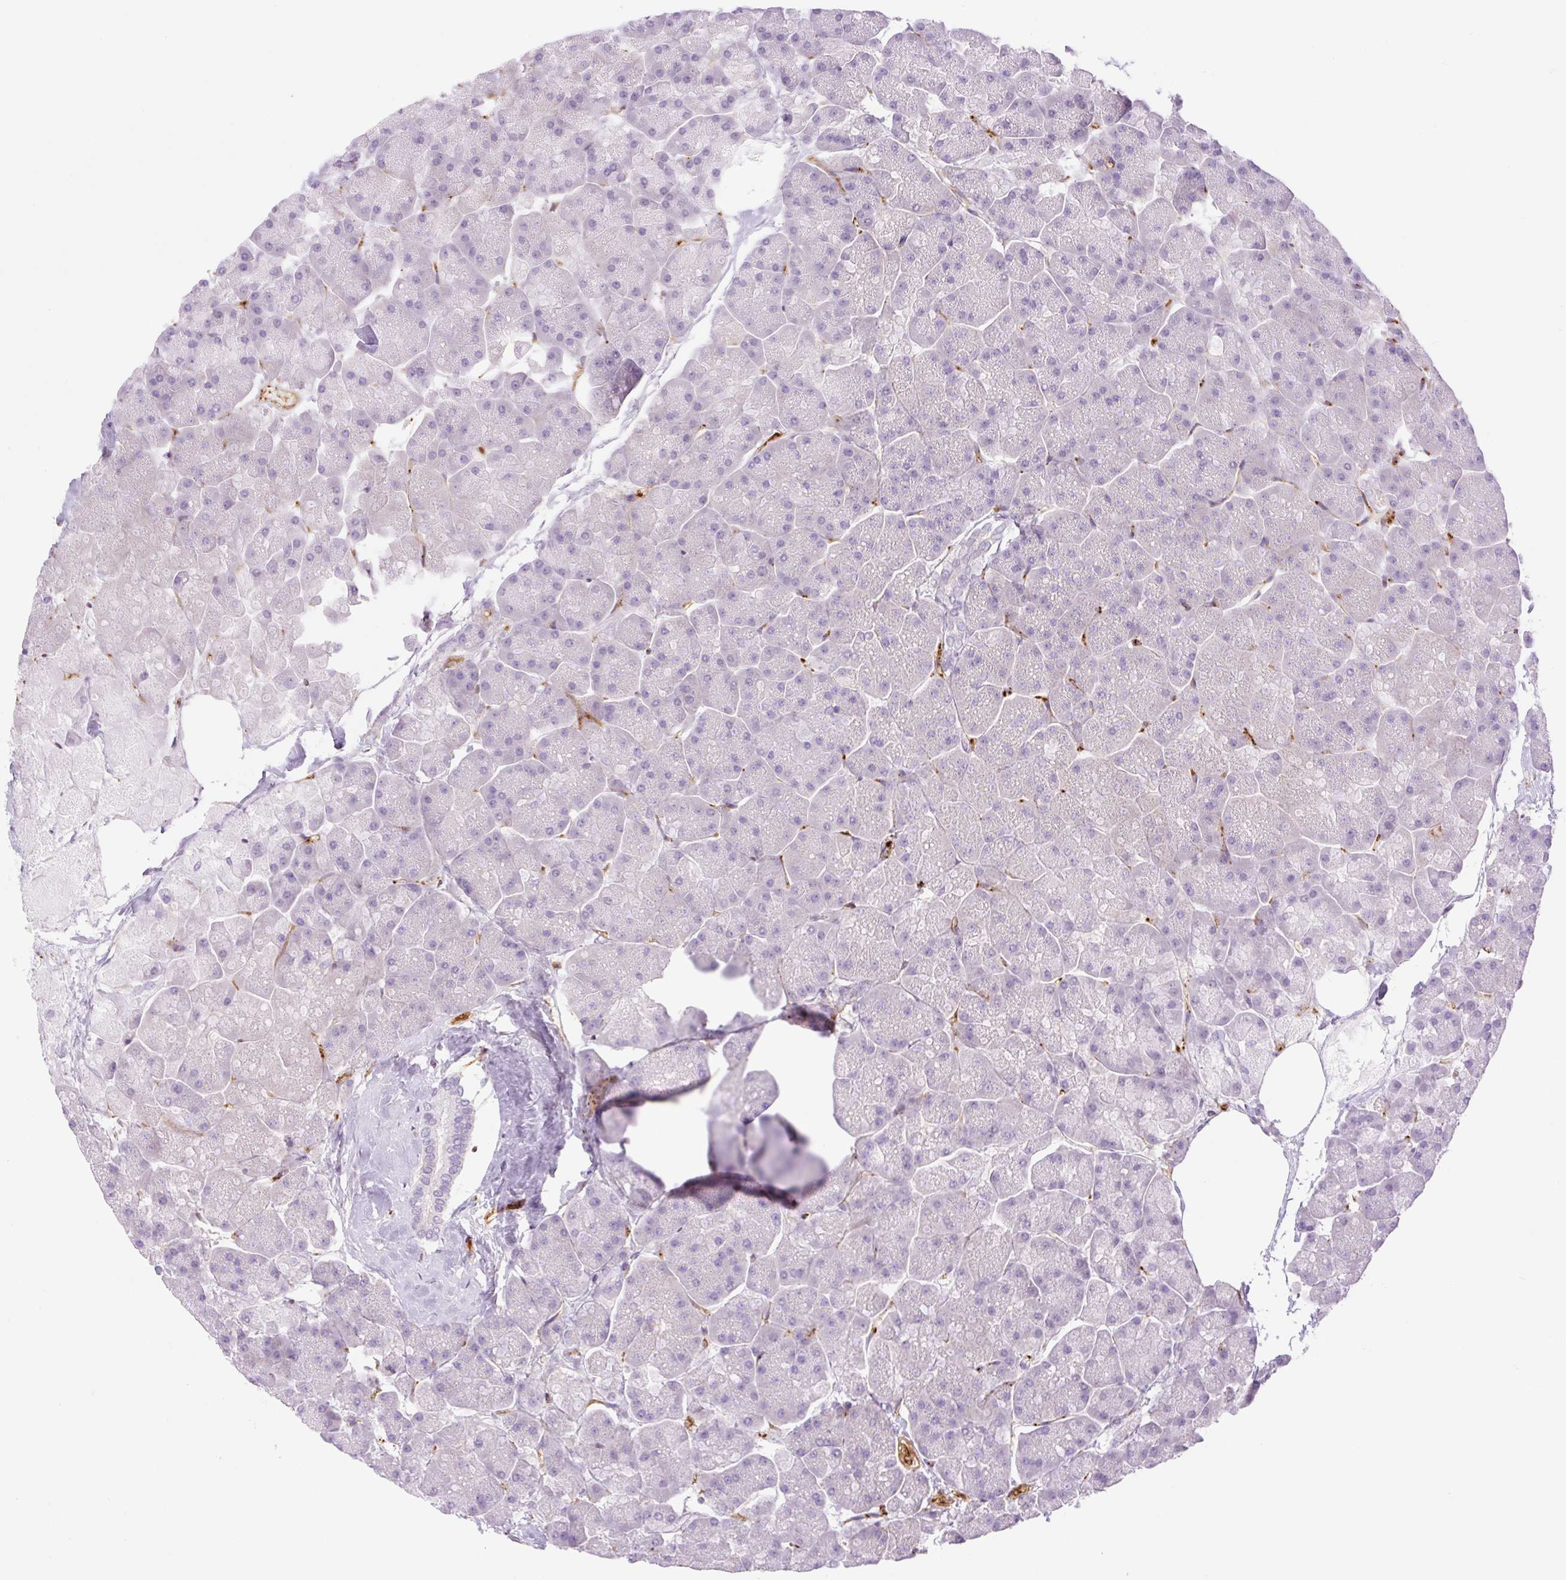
{"staining": {"intensity": "negative", "quantity": "none", "location": "none"}, "tissue": "pancreas", "cell_type": "Exocrine glandular cells", "image_type": "normal", "snomed": [{"axis": "morphology", "description": "Normal tissue, NOS"}, {"axis": "topography", "description": "Pancreas"}, {"axis": "topography", "description": "Peripheral nerve tissue"}], "caption": "Immunohistochemical staining of normal human pancreas shows no significant positivity in exocrine glandular cells.", "gene": "EHD1", "patient": {"sex": "male", "age": 54}}